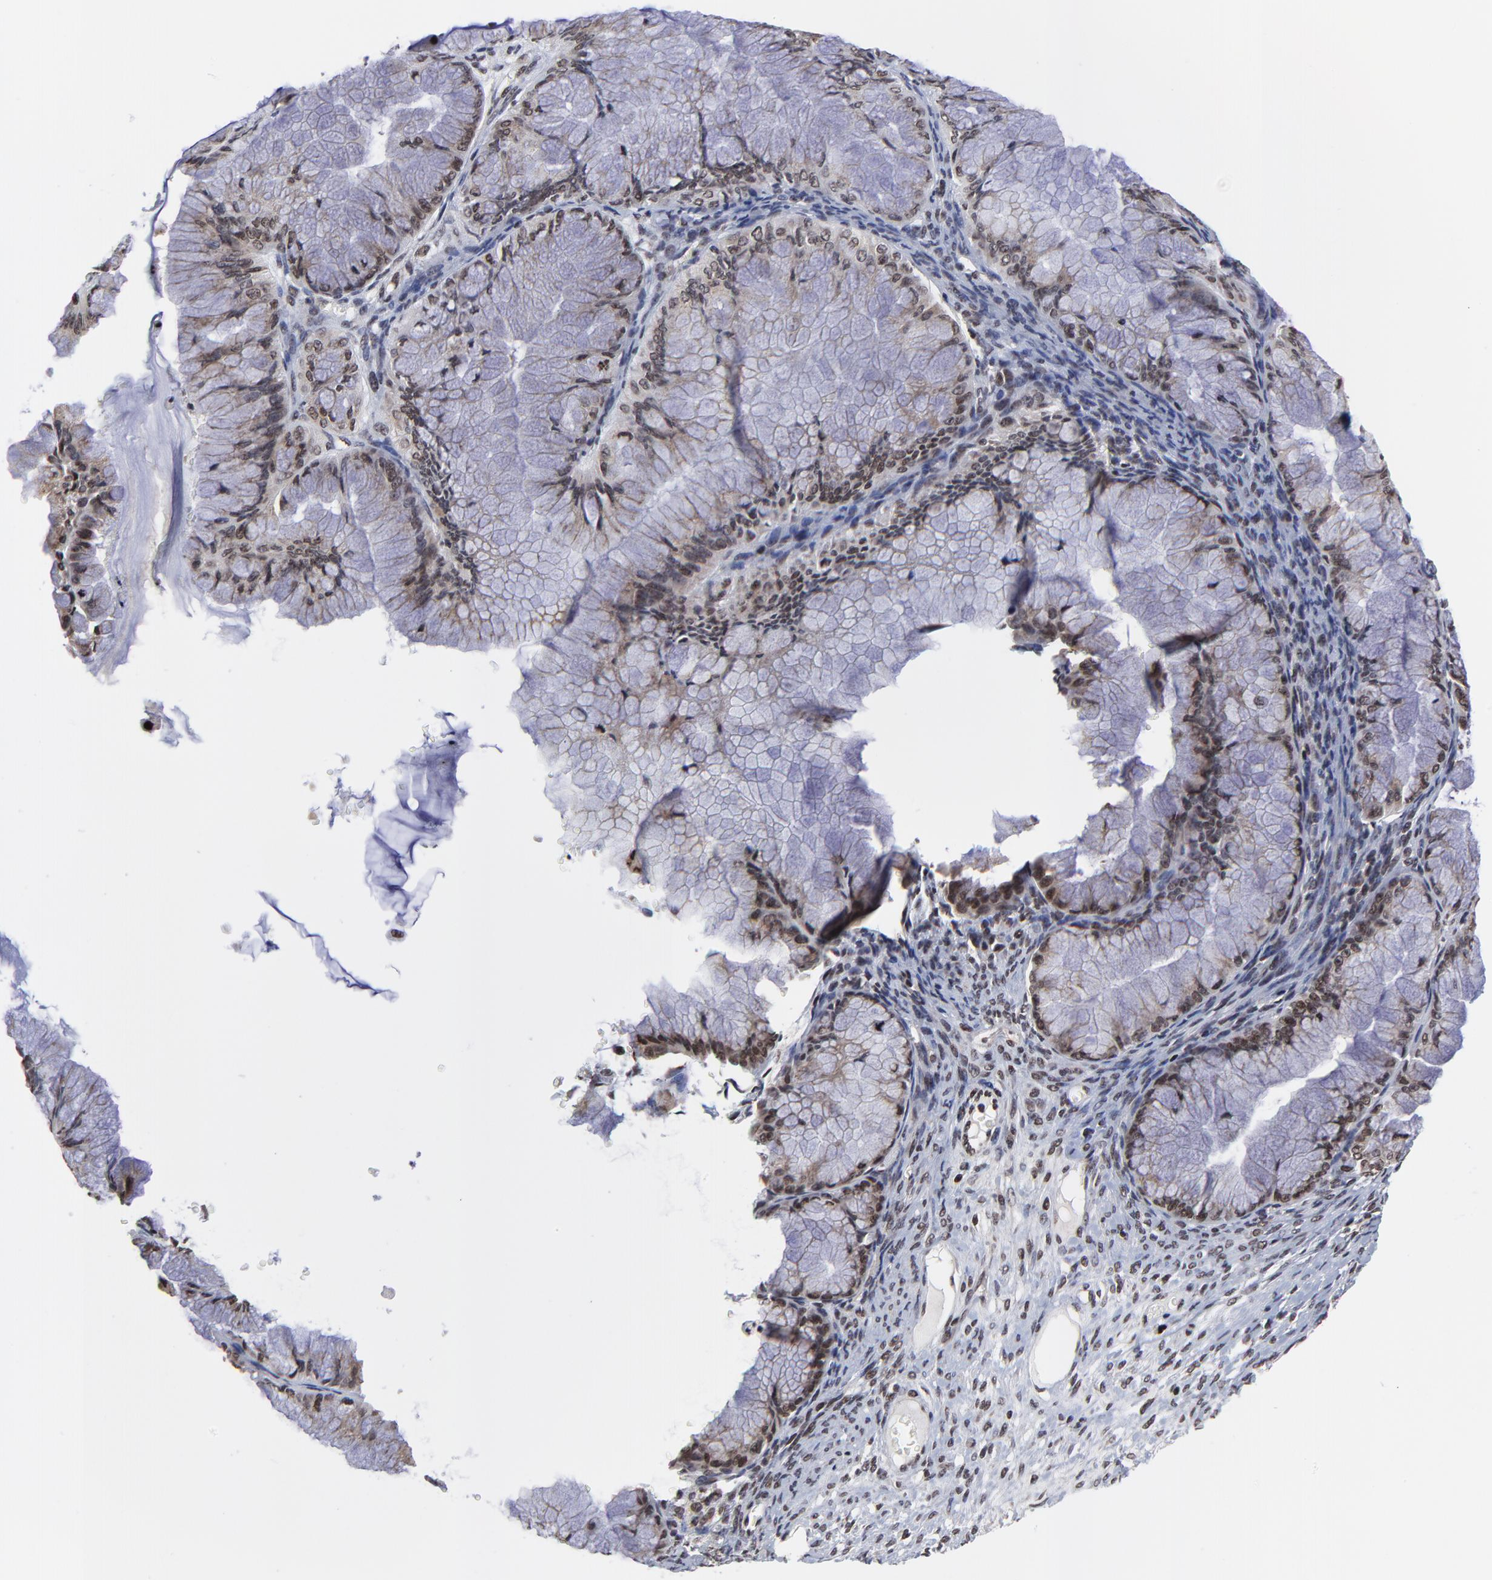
{"staining": {"intensity": "moderate", "quantity": ">75%", "location": "cytoplasmic/membranous,nuclear"}, "tissue": "ovarian cancer", "cell_type": "Tumor cells", "image_type": "cancer", "snomed": [{"axis": "morphology", "description": "Cystadenocarcinoma, mucinous, NOS"}, {"axis": "topography", "description": "Ovary"}], "caption": "Tumor cells exhibit medium levels of moderate cytoplasmic/membranous and nuclear positivity in about >75% of cells in ovarian mucinous cystadenocarcinoma.", "gene": "ZNF777", "patient": {"sex": "female", "age": 63}}